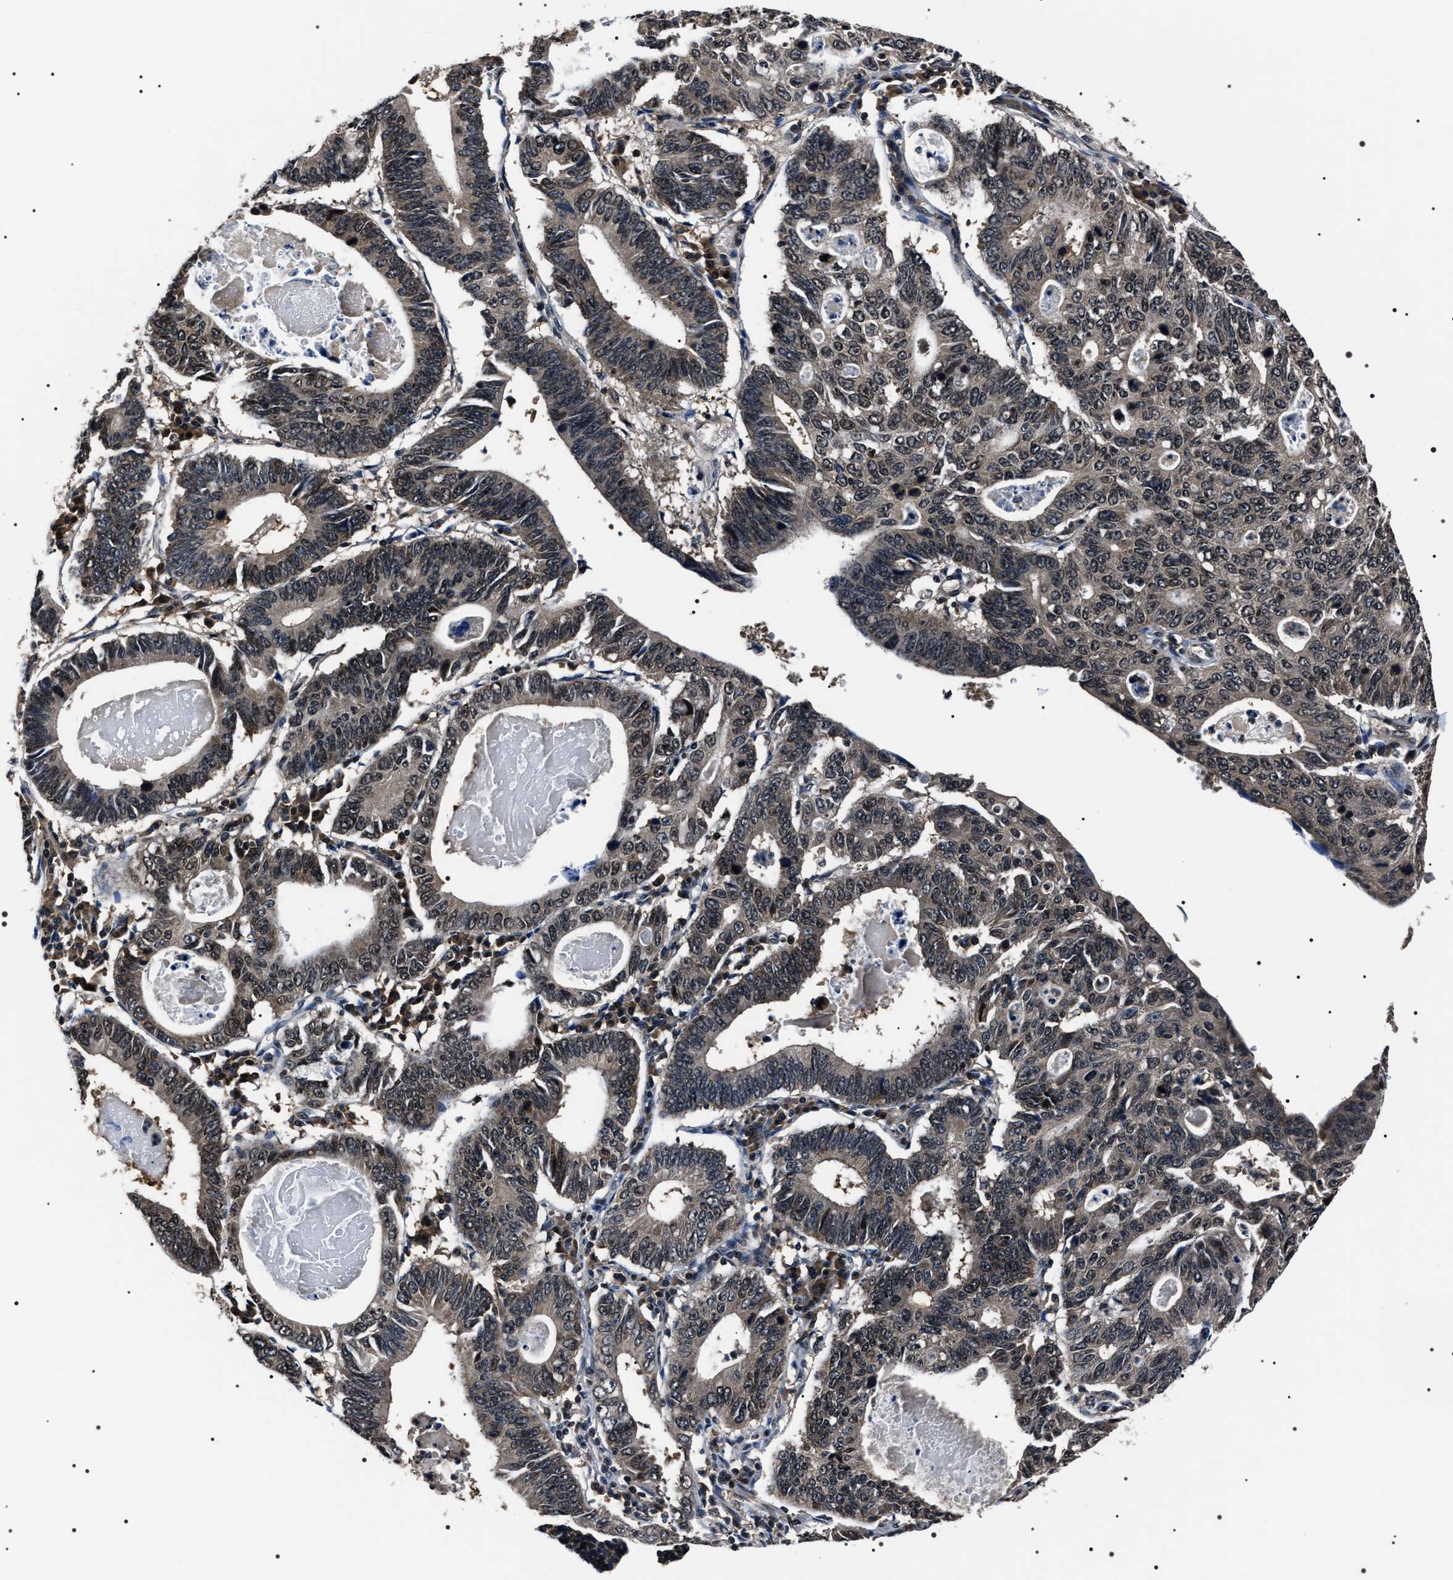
{"staining": {"intensity": "weak", "quantity": ">75%", "location": "cytoplasmic/membranous,nuclear"}, "tissue": "stomach cancer", "cell_type": "Tumor cells", "image_type": "cancer", "snomed": [{"axis": "morphology", "description": "Adenocarcinoma, NOS"}, {"axis": "topography", "description": "Stomach"}], "caption": "The histopathology image shows a brown stain indicating the presence of a protein in the cytoplasmic/membranous and nuclear of tumor cells in stomach adenocarcinoma.", "gene": "SIPA1", "patient": {"sex": "male", "age": 59}}